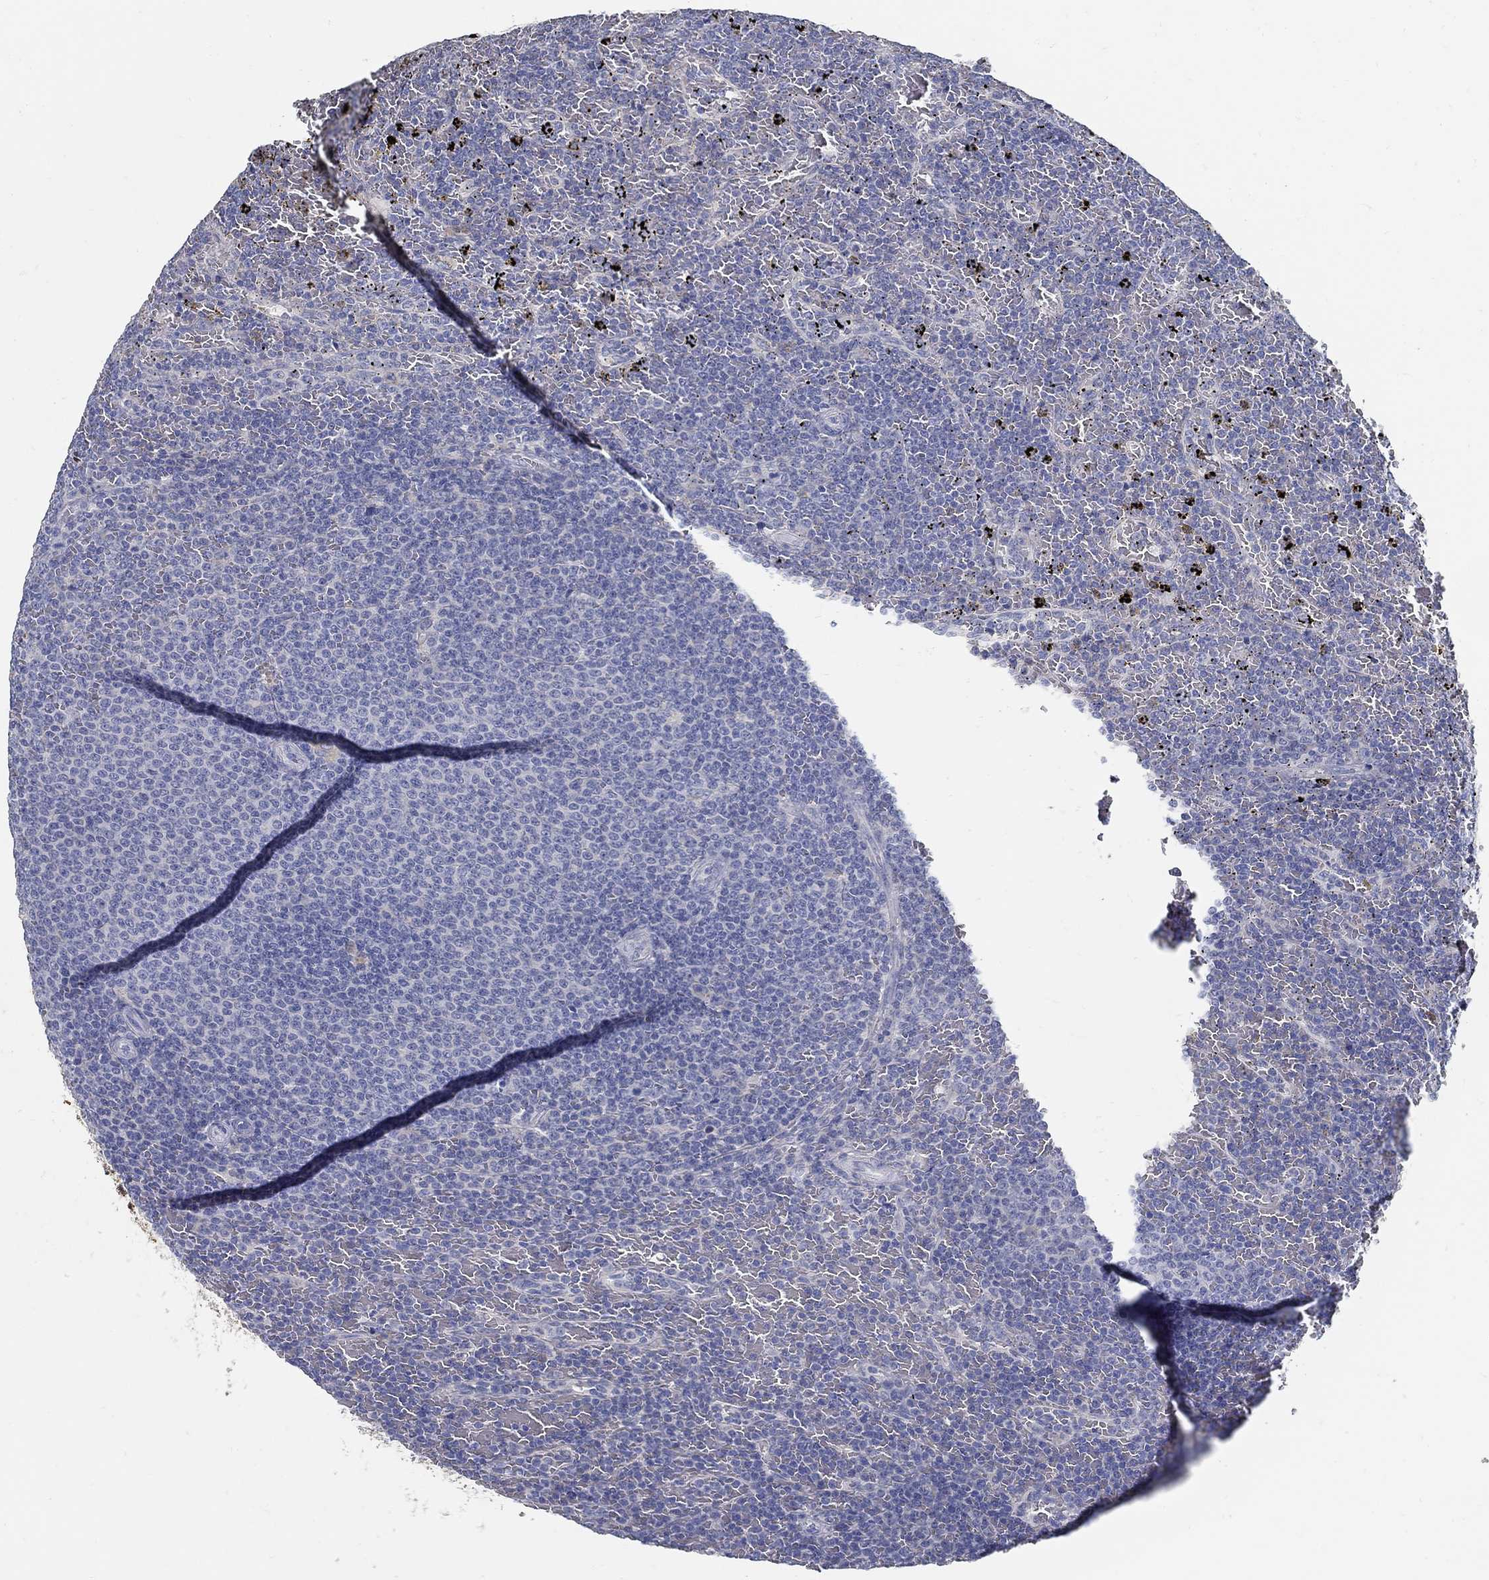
{"staining": {"intensity": "negative", "quantity": "none", "location": "none"}, "tissue": "lymphoma", "cell_type": "Tumor cells", "image_type": "cancer", "snomed": [{"axis": "morphology", "description": "Malignant lymphoma, non-Hodgkin's type, Low grade"}, {"axis": "topography", "description": "Spleen"}], "caption": "Immunohistochemistry photomicrograph of low-grade malignant lymphoma, non-Hodgkin's type stained for a protein (brown), which displays no staining in tumor cells.", "gene": "TGFBI", "patient": {"sex": "female", "age": 77}}